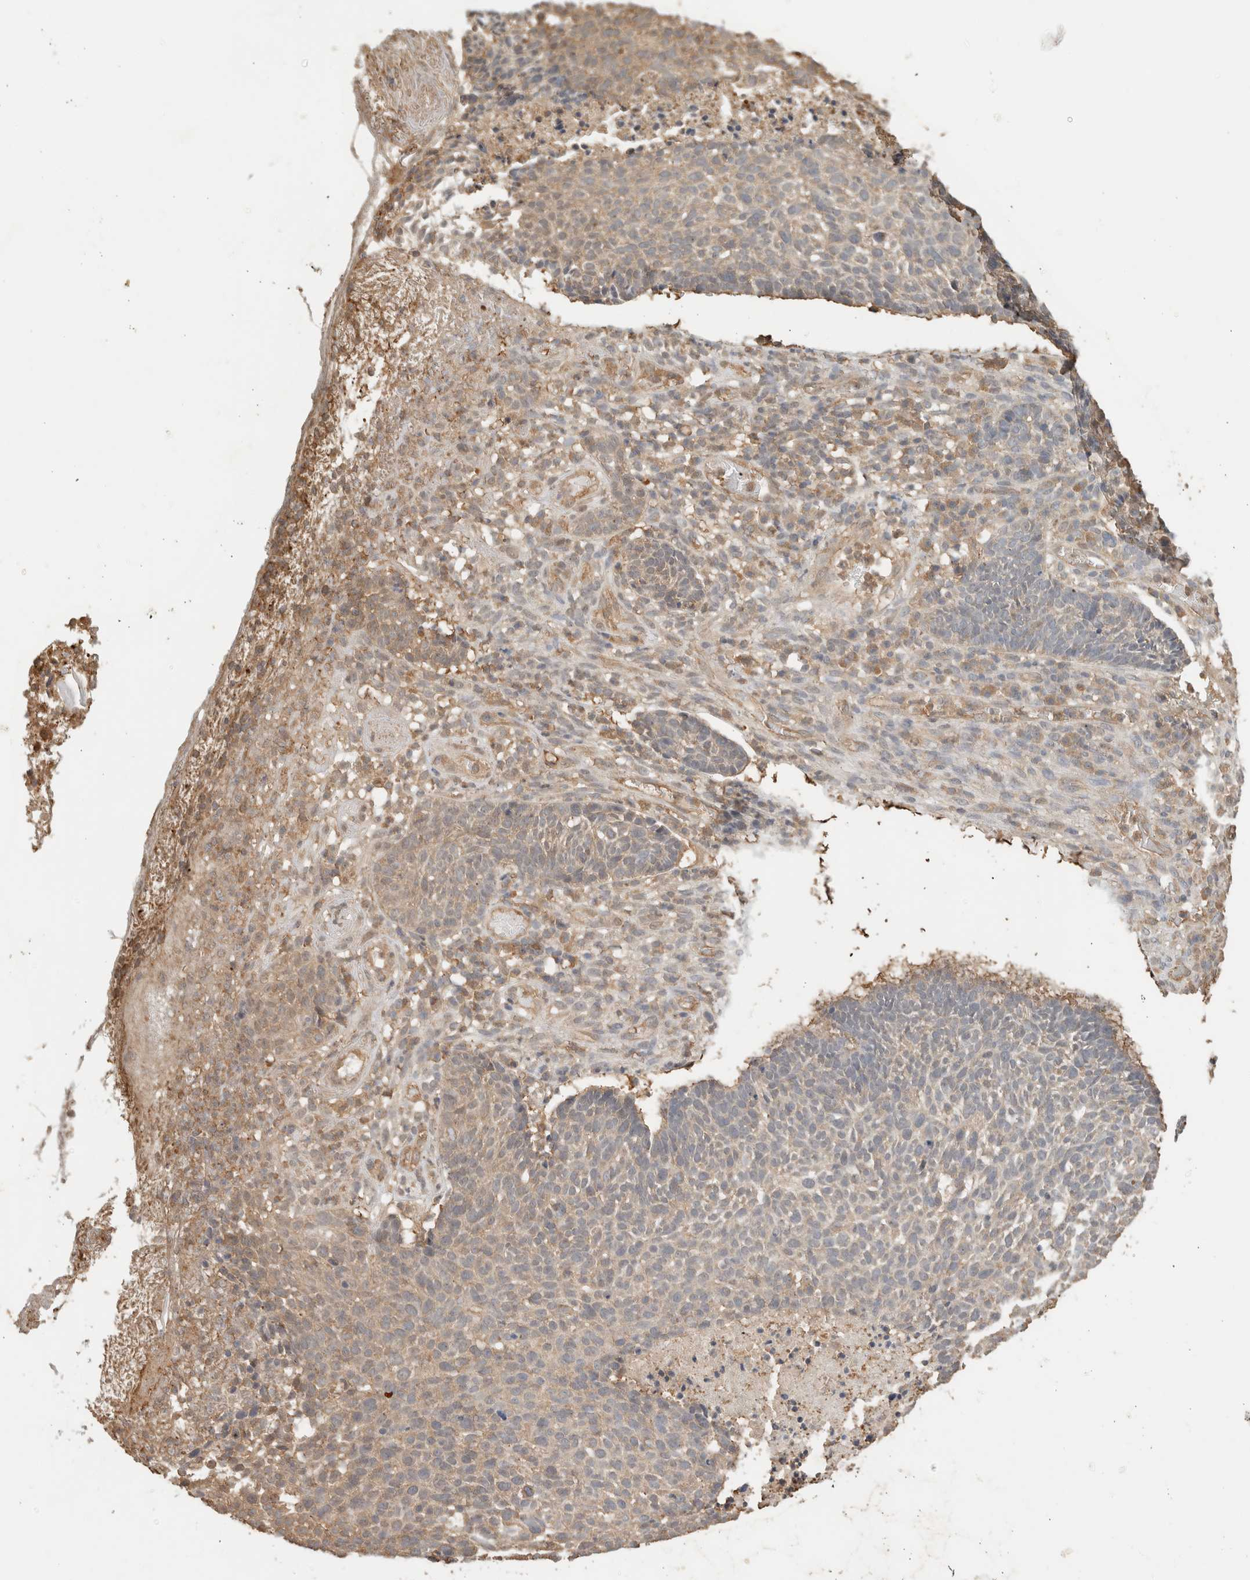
{"staining": {"intensity": "weak", "quantity": "<25%", "location": "cytoplasmic/membranous"}, "tissue": "skin cancer", "cell_type": "Tumor cells", "image_type": "cancer", "snomed": [{"axis": "morphology", "description": "Basal cell carcinoma"}, {"axis": "topography", "description": "Skin"}], "caption": "Immunohistochemical staining of basal cell carcinoma (skin) shows no significant expression in tumor cells.", "gene": "YWHAH", "patient": {"sex": "male", "age": 85}}